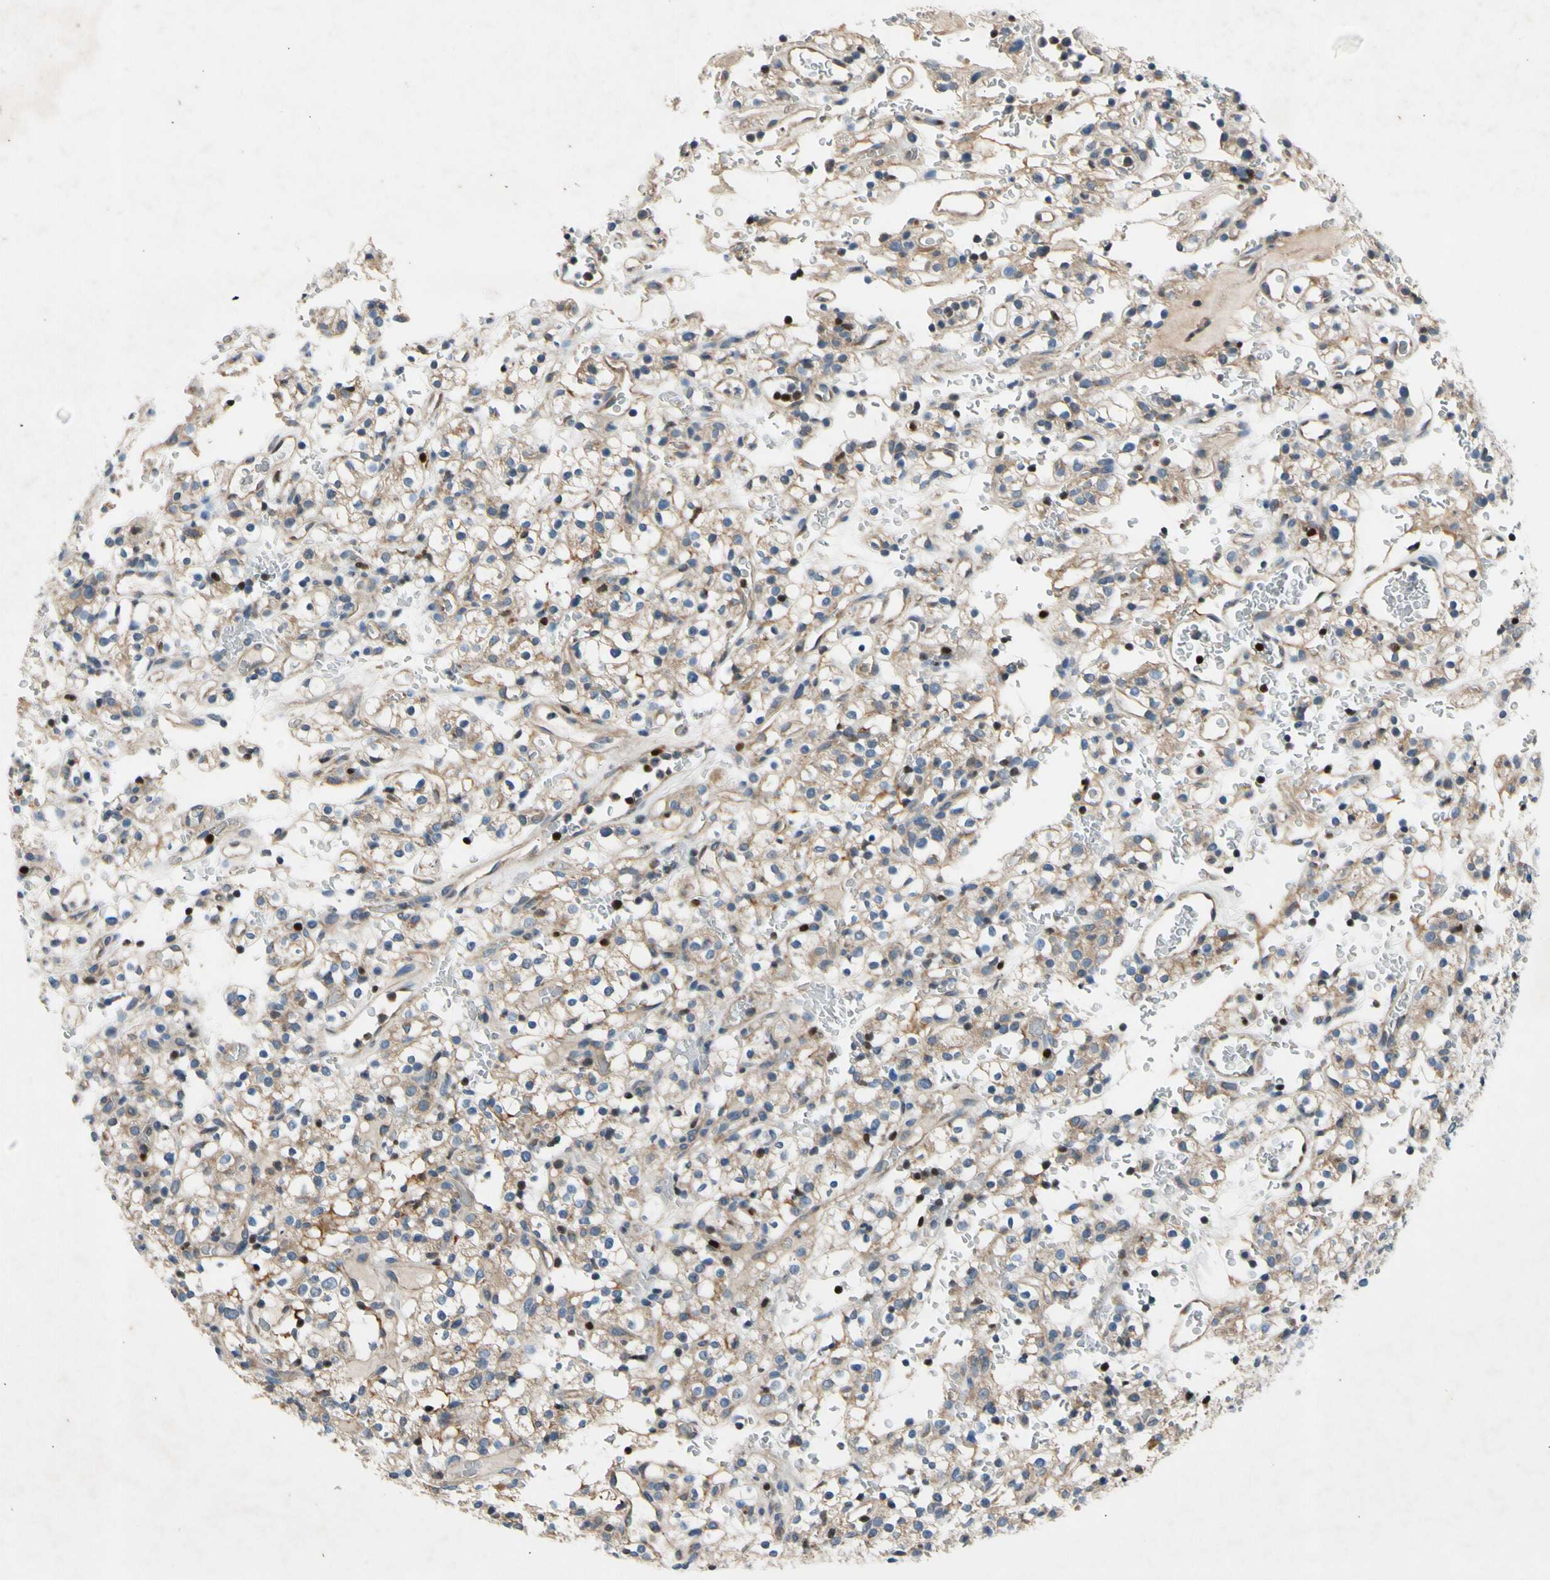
{"staining": {"intensity": "weak", "quantity": ">75%", "location": "cytoplasmic/membranous"}, "tissue": "renal cancer", "cell_type": "Tumor cells", "image_type": "cancer", "snomed": [{"axis": "morphology", "description": "Normal tissue, NOS"}, {"axis": "morphology", "description": "Adenocarcinoma, NOS"}, {"axis": "topography", "description": "Kidney"}], "caption": "A brown stain labels weak cytoplasmic/membranous staining of a protein in human renal adenocarcinoma tumor cells.", "gene": "TBX21", "patient": {"sex": "female", "age": 72}}